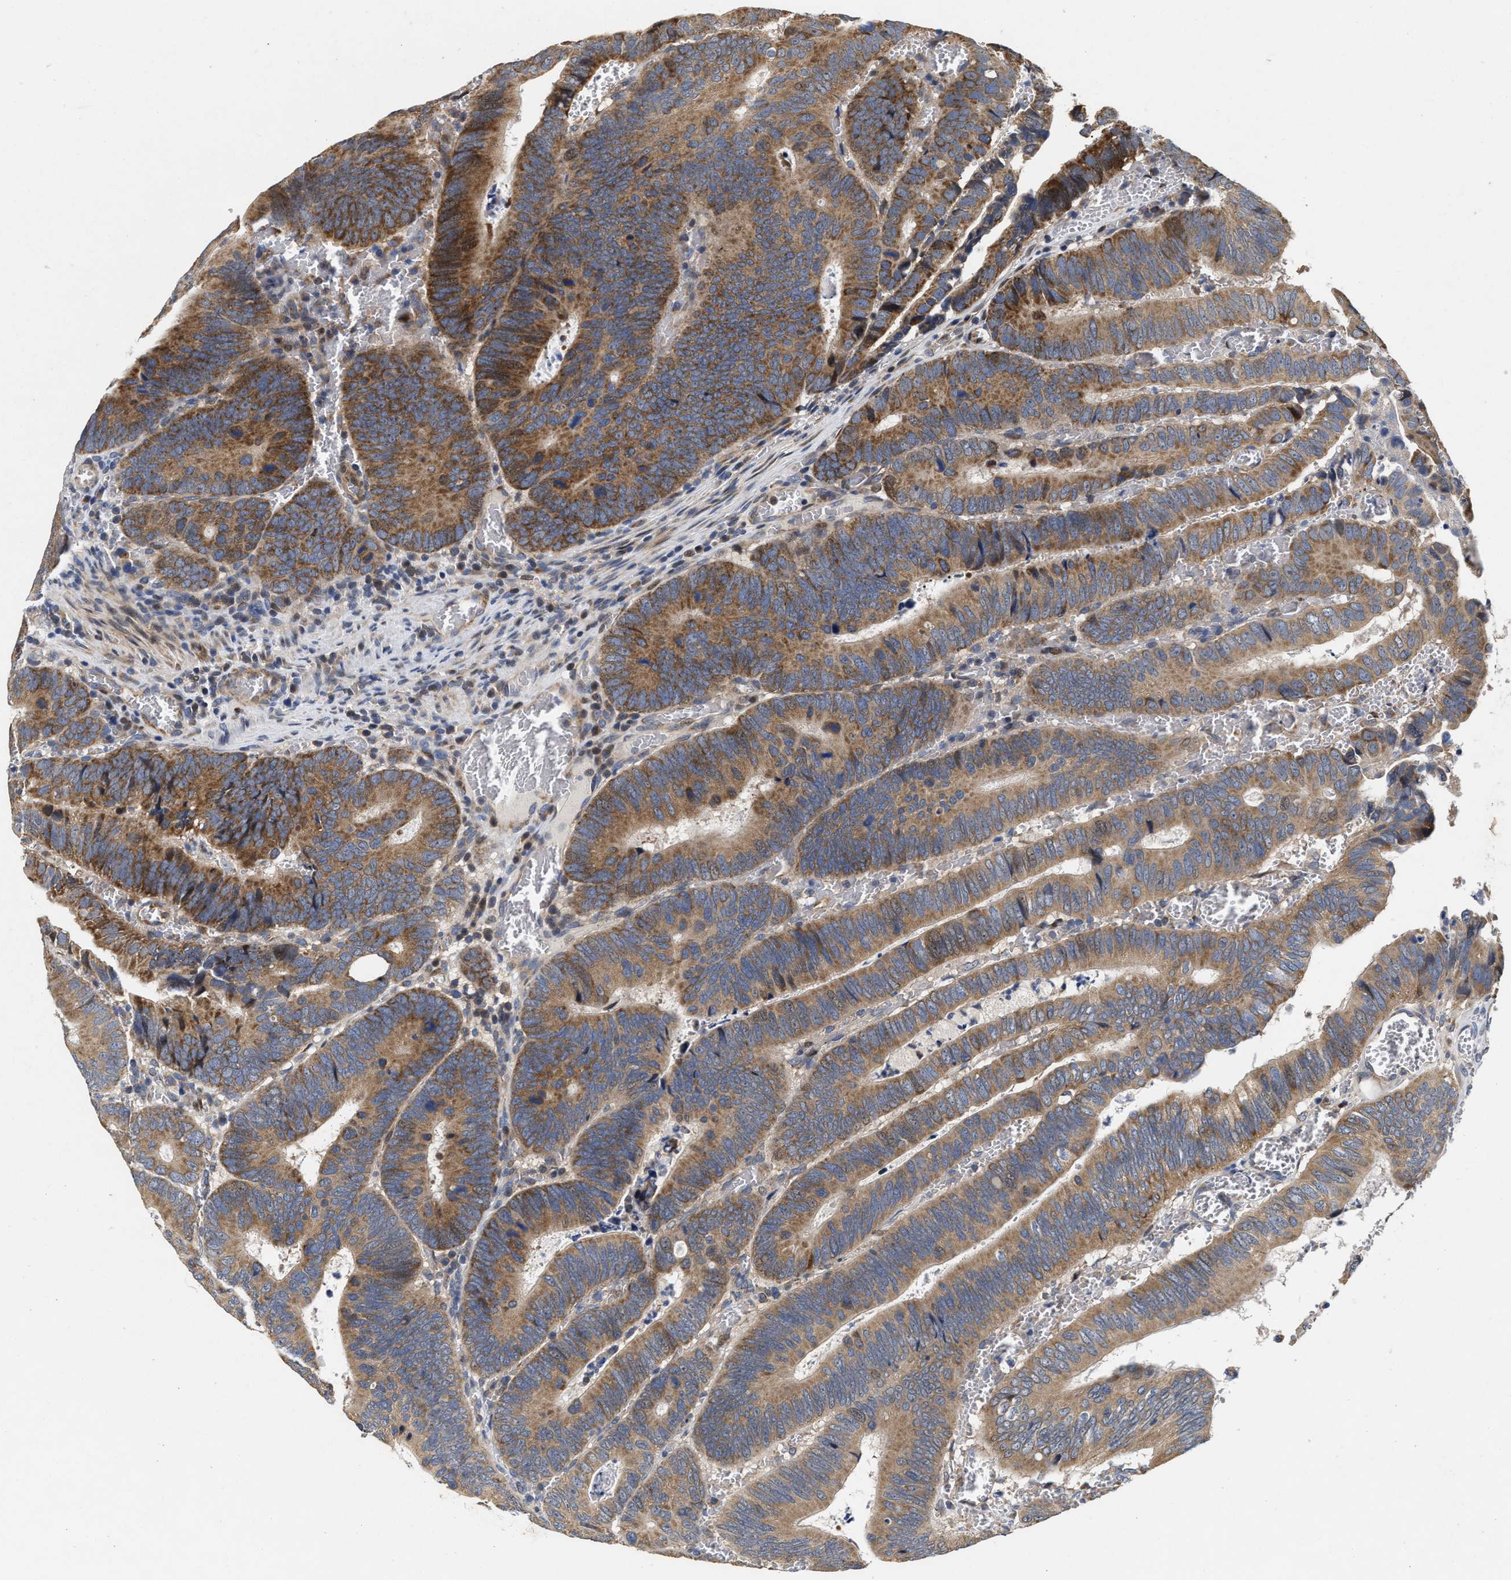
{"staining": {"intensity": "moderate", "quantity": ">75%", "location": "cytoplasmic/membranous"}, "tissue": "colorectal cancer", "cell_type": "Tumor cells", "image_type": "cancer", "snomed": [{"axis": "morphology", "description": "Inflammation, NOS"}, {"axis": "morphology", "description": "Adenocarcinoma, NOS"}, {"axis": "topography", "description": "Colon"}], "caption": "Brown immunohistochemical staining in human colorectal cancer shows moderate cytoplasmic/membranous staining in about >75% of tumor cells. (DAB IHC with brightfield microscopy, high magnification).", "gene": "SCYL2", "patient": {"sex": "male", "age": 72}}